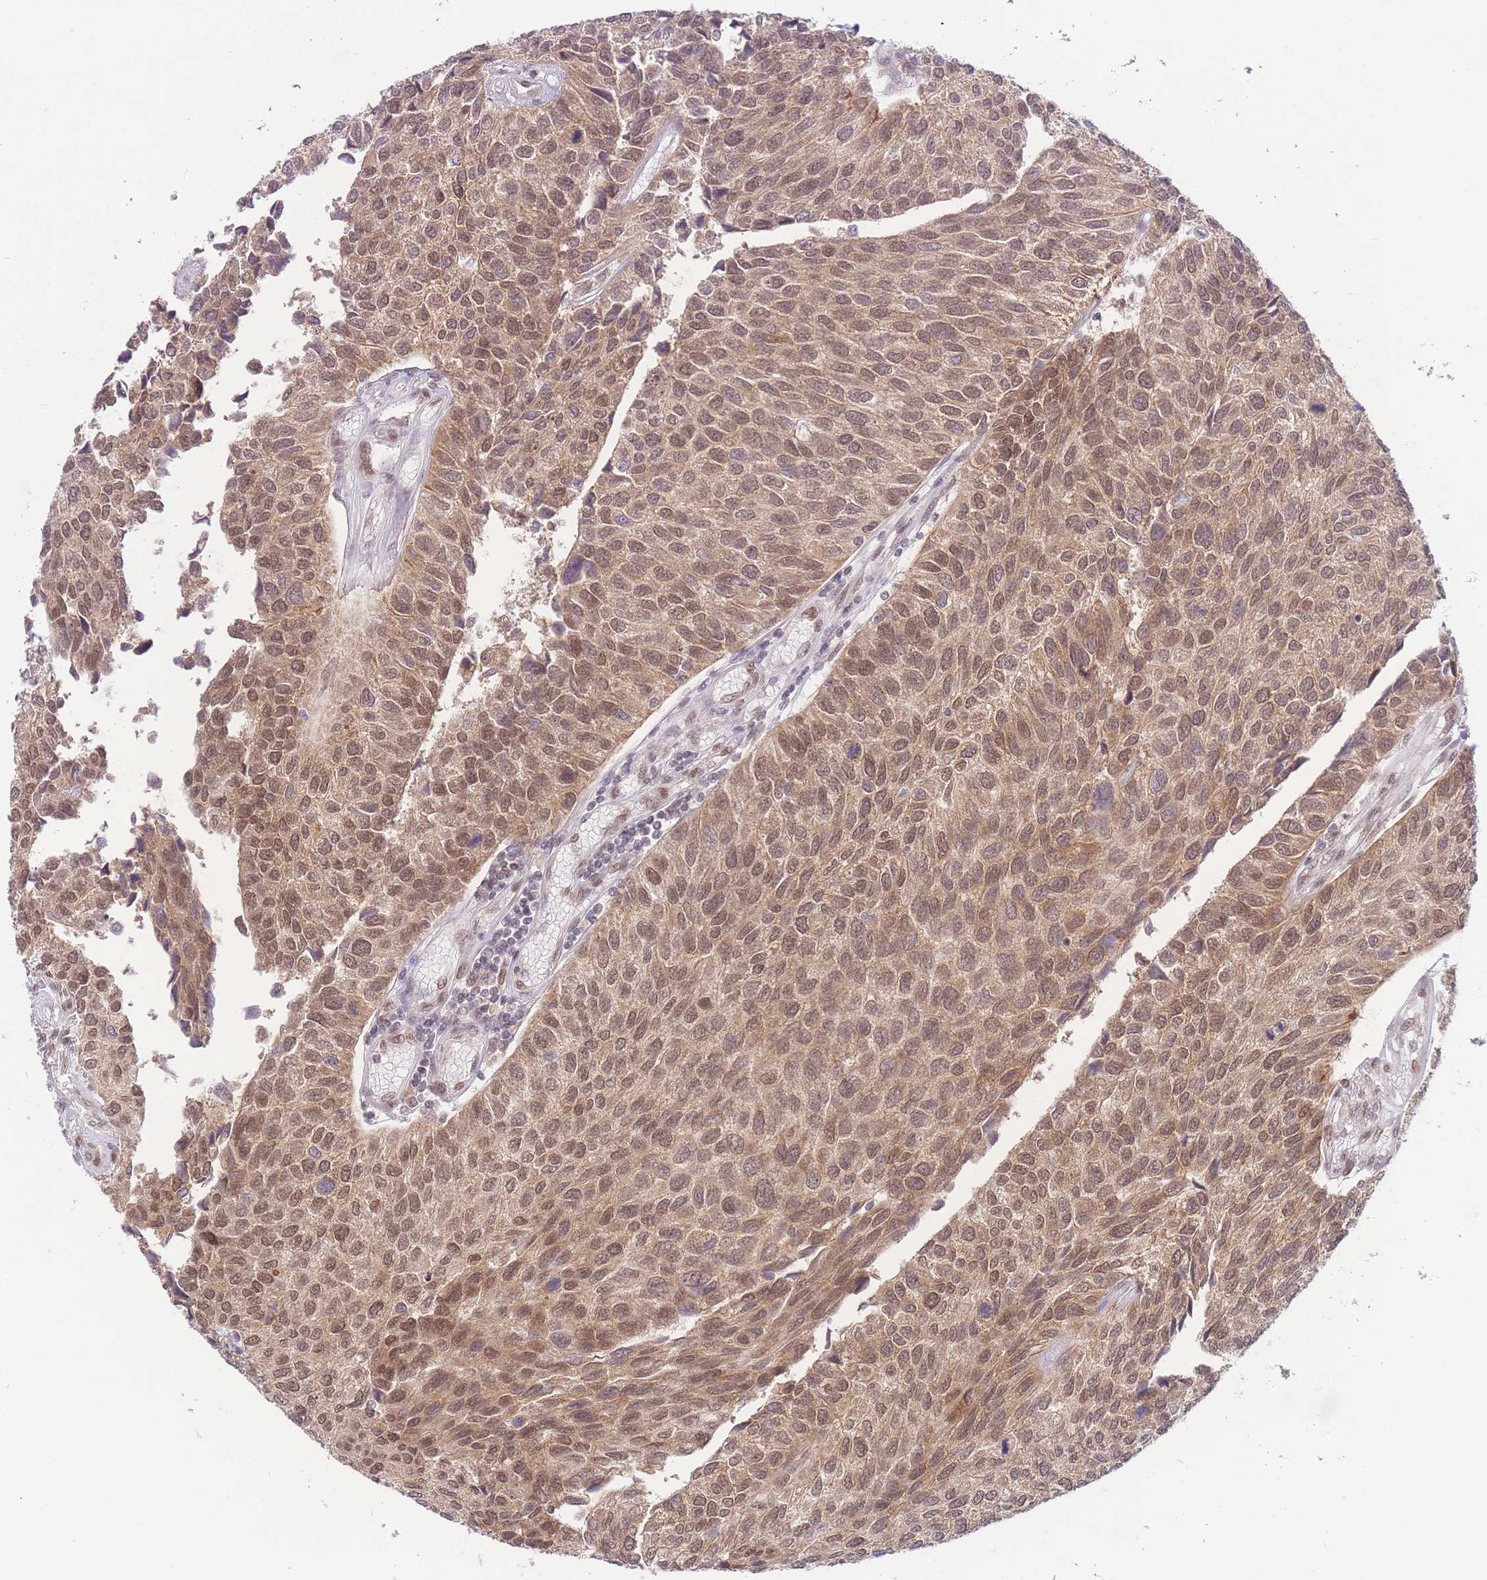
{"staining": {"intensity": "moderate", "quantity": ">75%", "location": "cytoplasmic/membranous,nuclear"}, "tissue": "urothelial cancer", "cell_type": "Tumor cells", "image_type": "cancer", "snomed": [{"axis": "morphology", "description": "Urothelial carcinoma, NOS"}, {"axis": "topography", "description": "Urinary bladder"}], "caption": "DAB (3,3'-diaminobenzidine) immunohistochemical staining of human urothelial cancer exhibits moderate cytoplasmic/membranous and nuclear protein staining in about >75% of tumor cells.", "gene": "TMED3", "patient": {"sex": "male", "age": 55}}